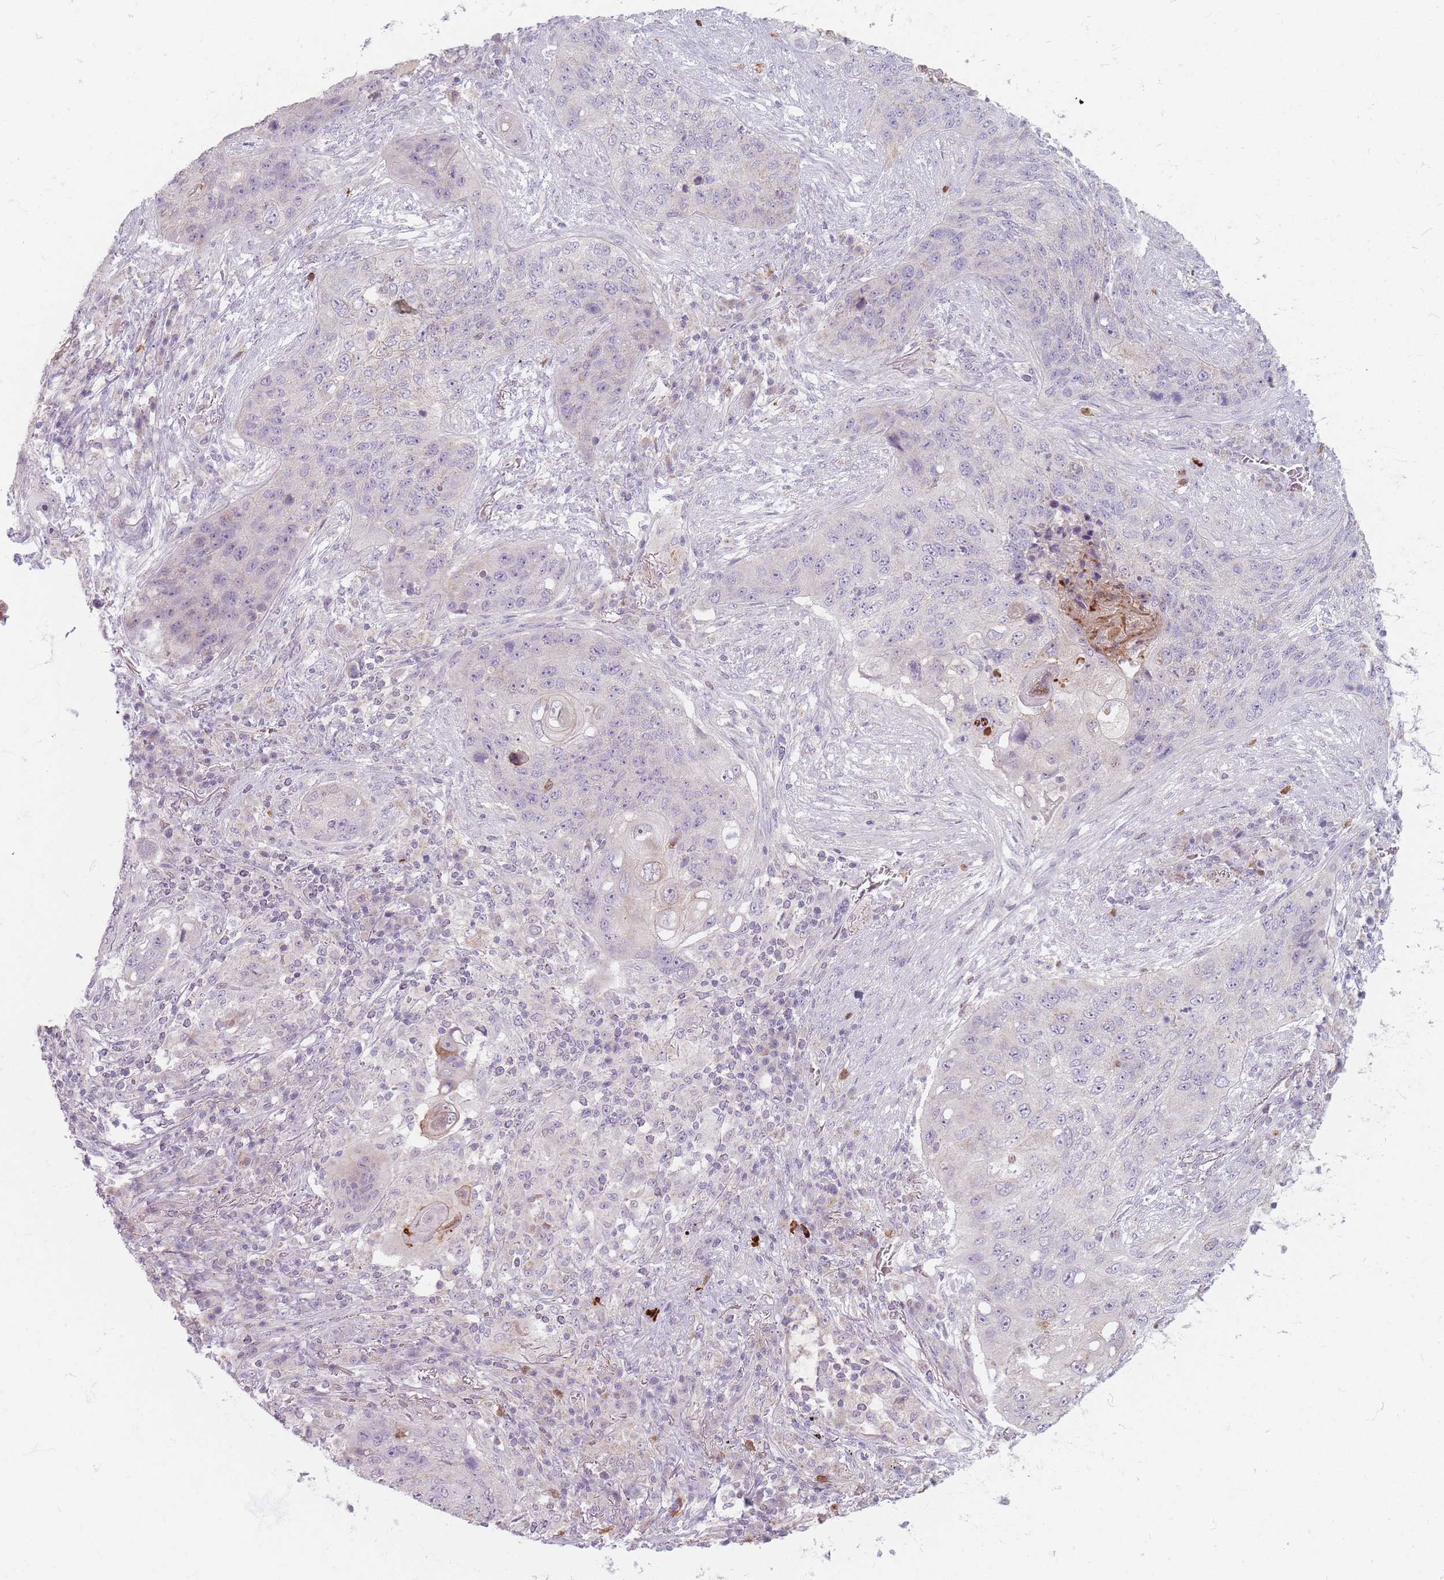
{"staining": {"intensity": "negative", "quantity": "none", "location": "none"}, "tissue": "lung cancer", "cell_type": "Tumor cells", "image_type": "cancer", "snomed": [{"axis": "morphology", "description": "Squamous cell carcinoma, NOS"}, {"axis": "topography", "description": "Lung"}], "caption": "Tumor cells show no significant positivity in lung cancer (squamous cell carcinoma). (Immunohistochemistry, brightfield microscopy, high magnification).", "gene": "CHCHD7", "patient": {"sex": "female", "age": 63}}